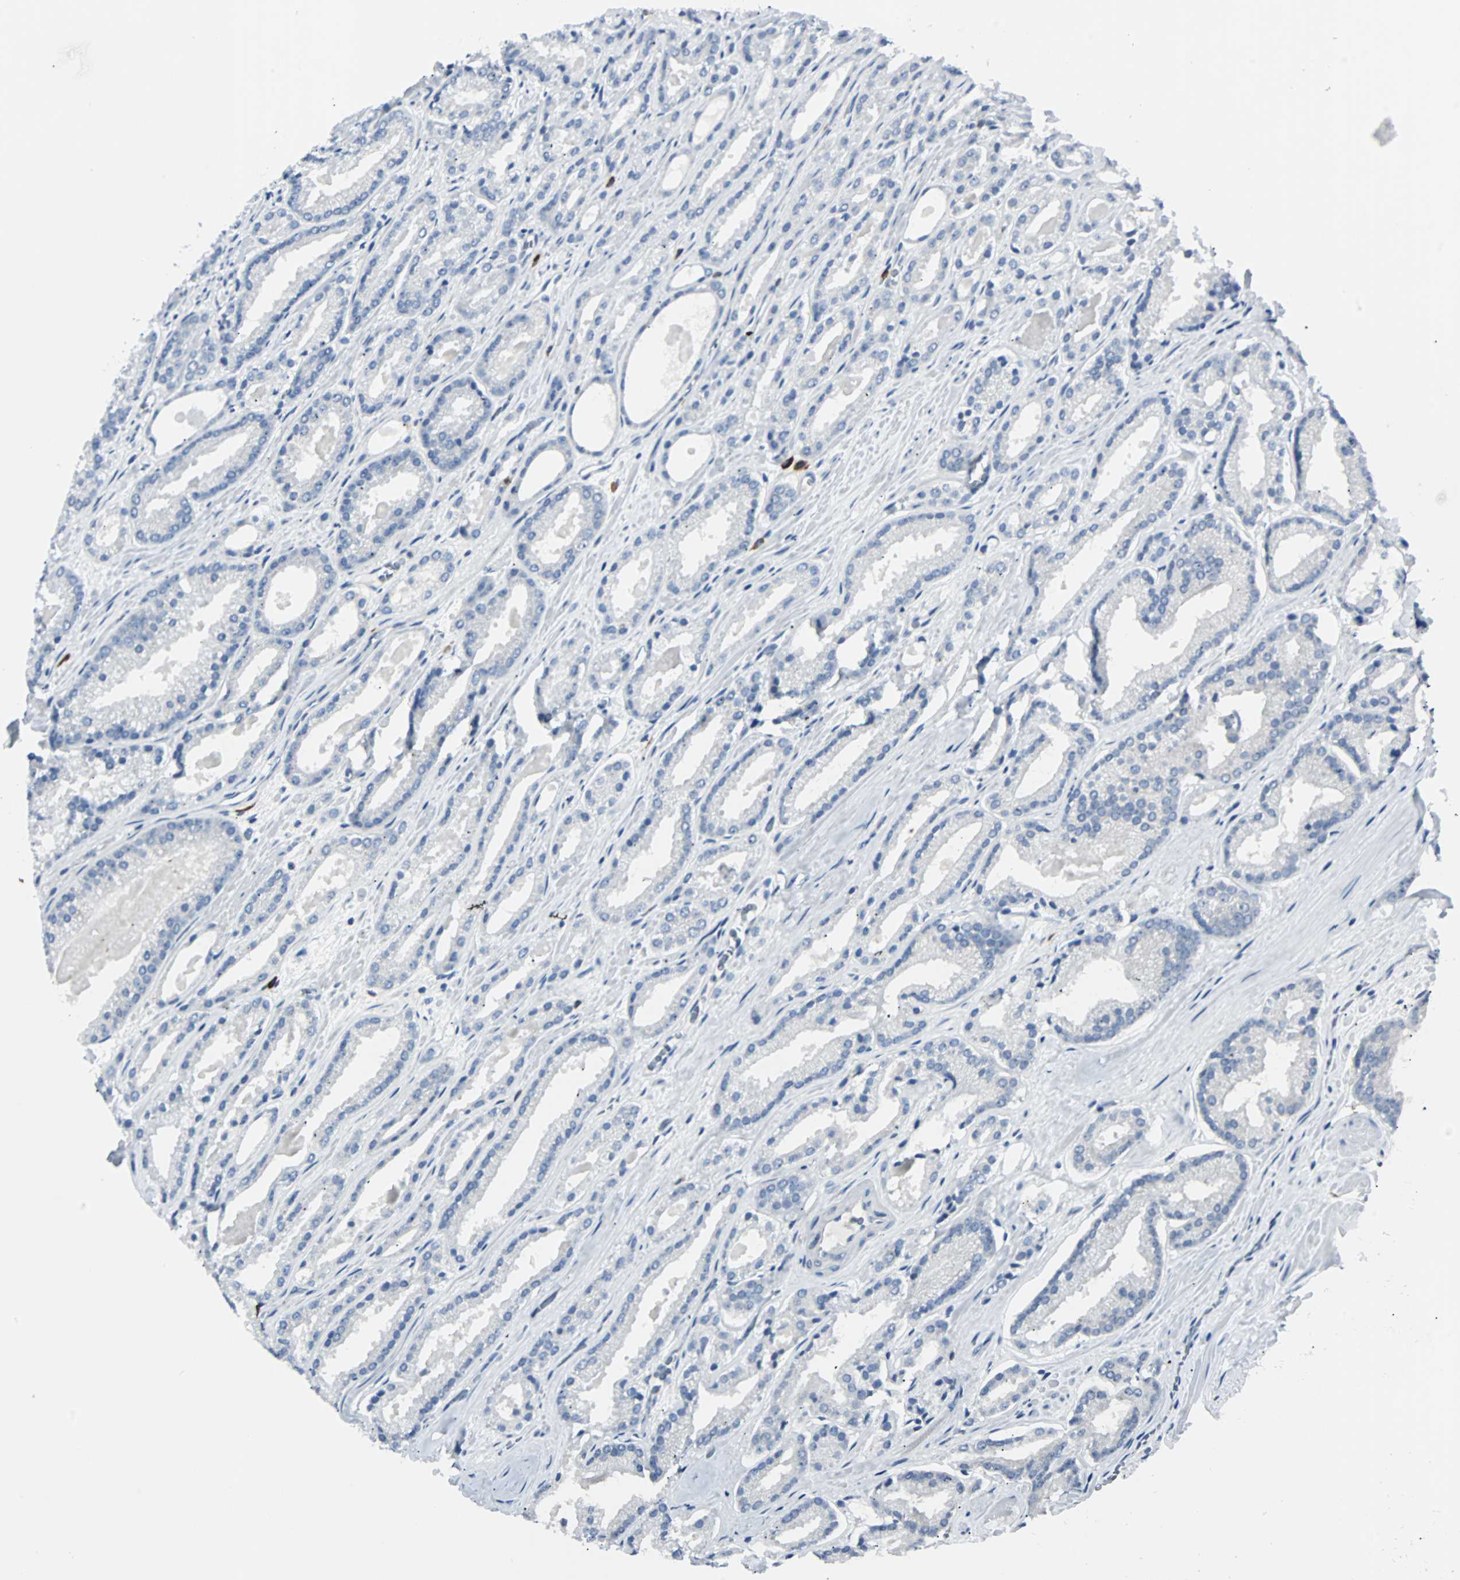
{"staining": {"intensity": "negative", "quantity": "none", "location": "none"}, "tissue": "prostate cancer", "cell_type": "Tumor cells", "image_type": "cancer", "snomed": [{"axis": "morphology", "description": "Adenocarcinoma, Low grade"}, {"axis": "topography", "description": "Prostate"}], "caption": "Immunohistochemistry (IHC) photomicrograph of human low-grade adenocarcinoma (prostate) stained for a protein (brown), which demonstrates no expression in tumor cells.", "gene": "RASA1", "patient": {"sex": "male", "age": 59}}